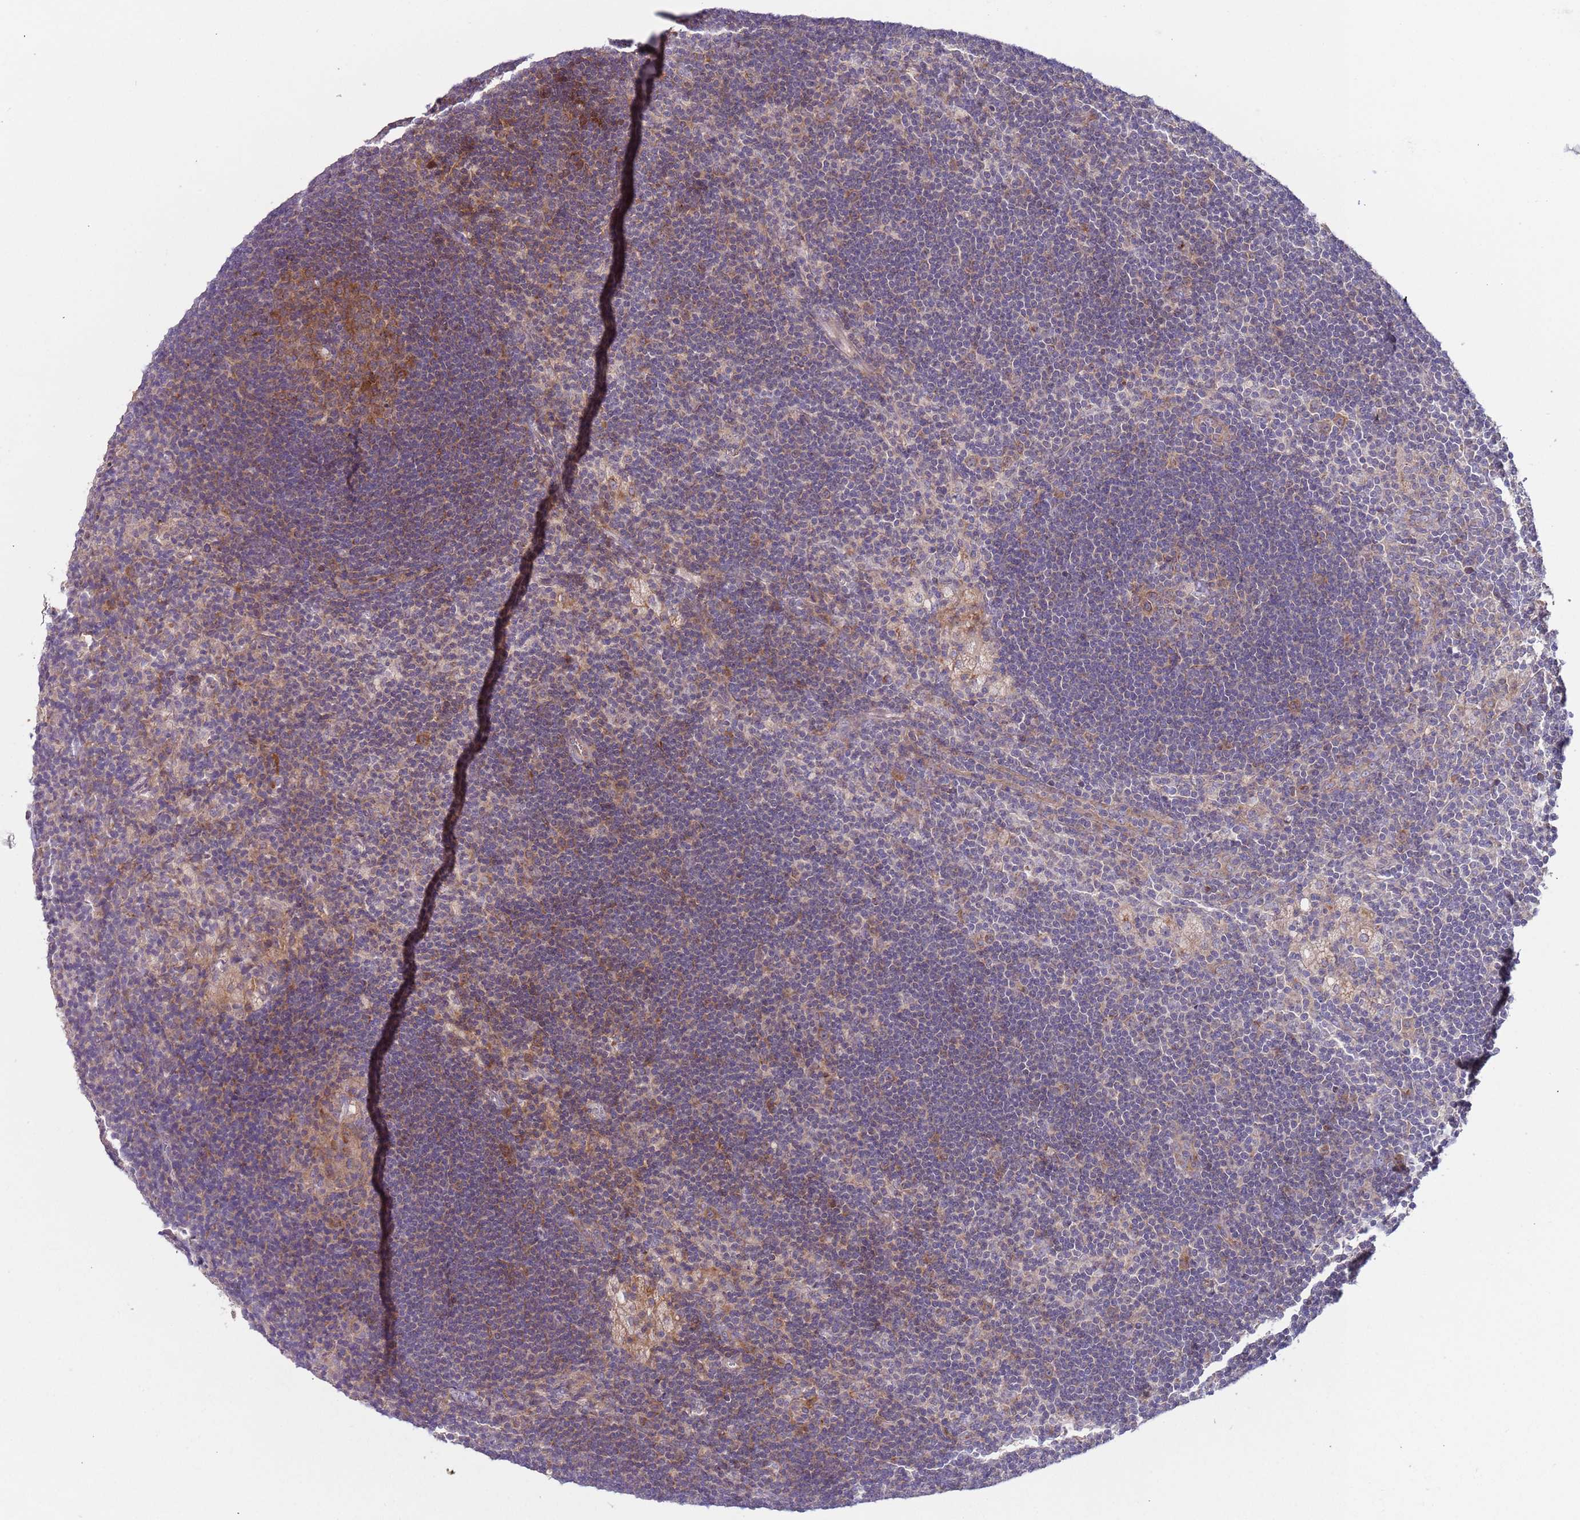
{"staining": {"intensity": "moderate", "quantity": "<25%", "location": "cytoplasmic/membranous"}, "tissue": "lymph node", "cell_type": "Germinal center cells", "image_type": "normal", "snomed": [{"axis": "morphology", "description": "Normal tissue, NOS"}, {"axis": "topography", "description": "Lymph node"}], "caption": "Moderate cytoplasmic/membranous positivity is appreciated in approximately <25% of germinal center cells in benign lymph node. (DAB (3,3'-diaminobenzidine) IHC, brown staining for protein, blue staining for nuclei).", "gene": "ABCC10", "patient": {"sex": "male", "age": 24}}